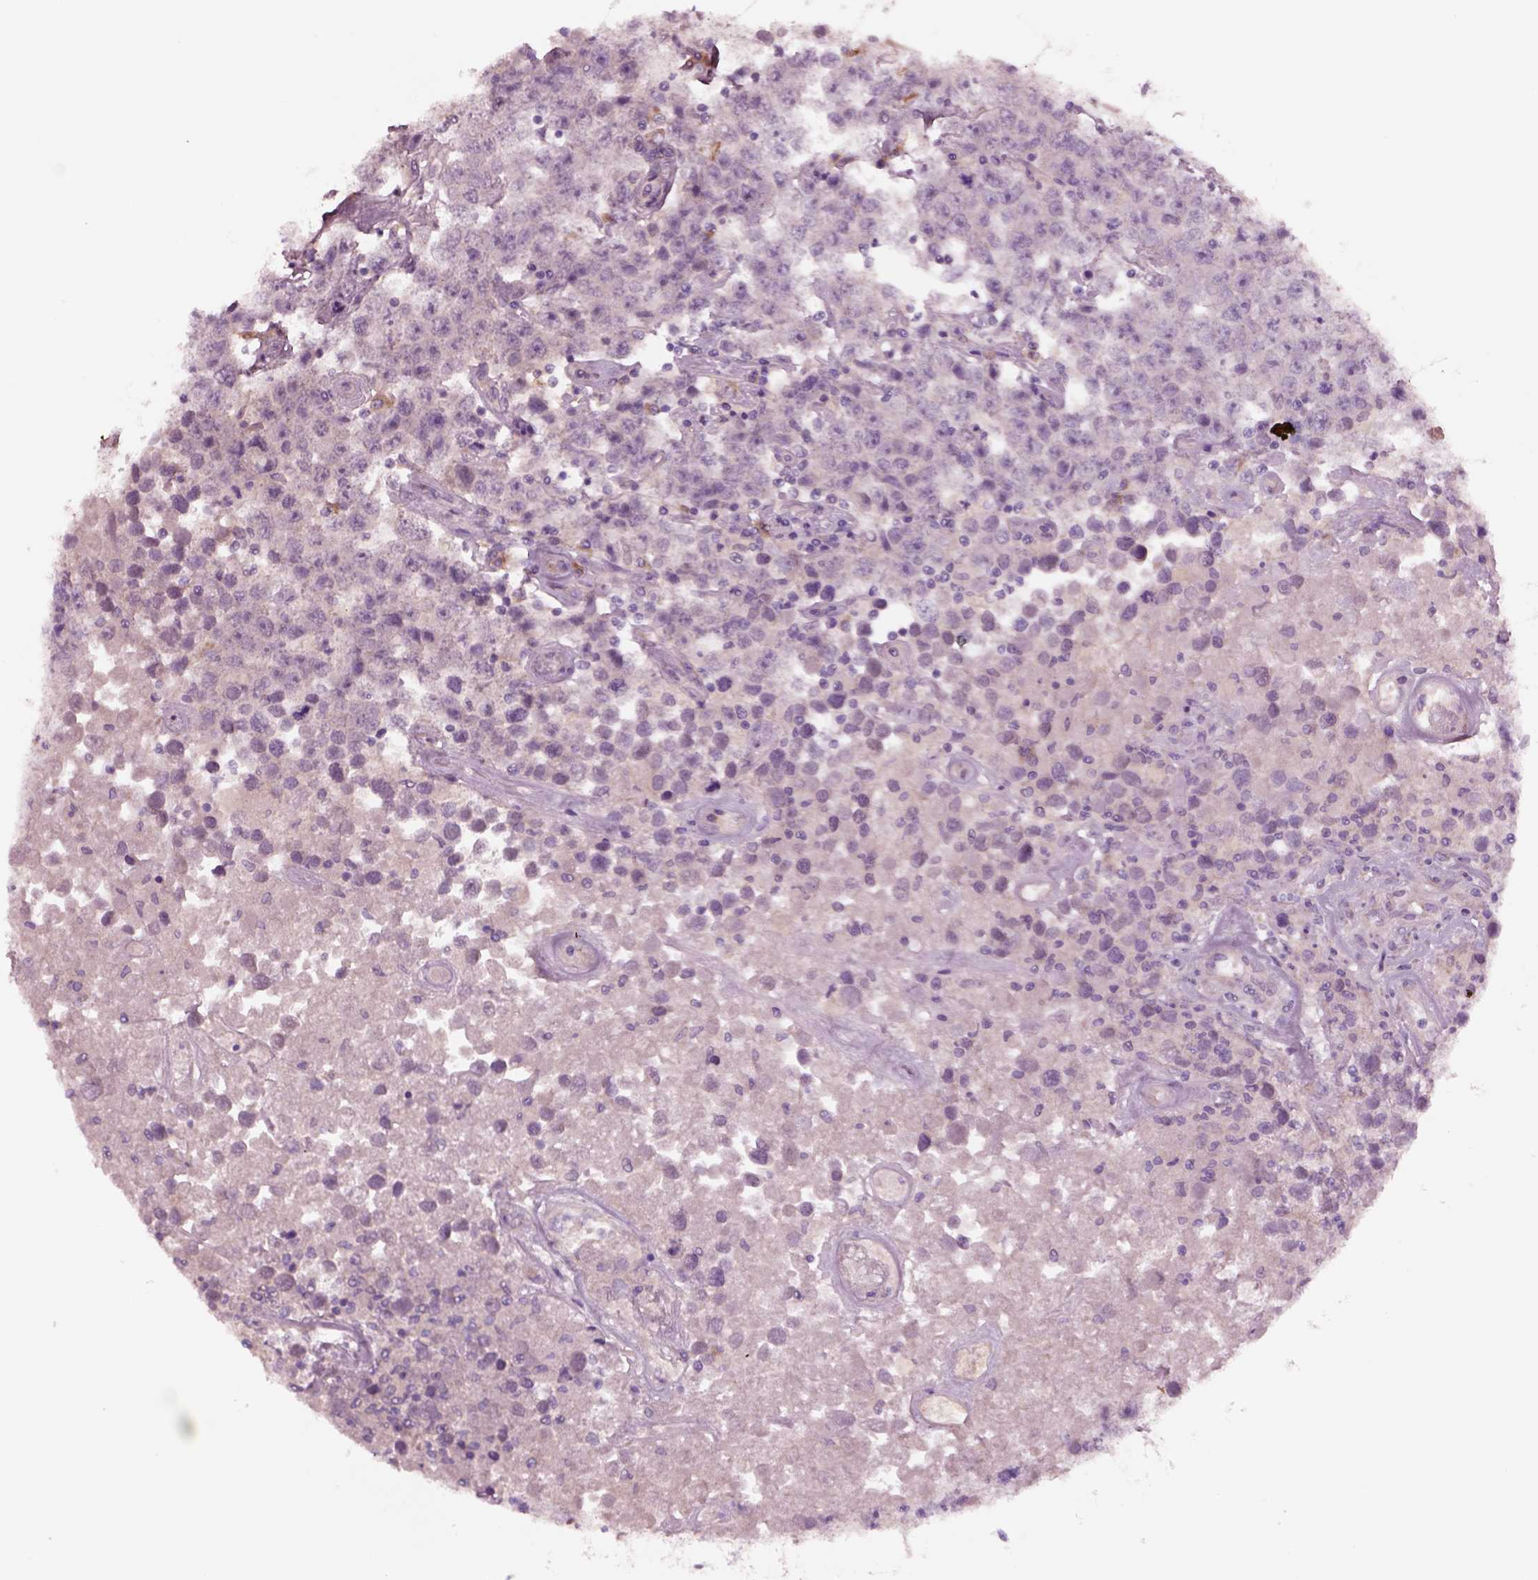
{"staining": {"intensity": "negative", "quantity": "none", "location": "none"}, "tissue": "testis cancer", "cell_type": "Tumor cells", "image_type": "cancer", "snomed": [{"axis": "morphology", "description": "Seminoma, NOS"}, {"axis": "topography", "description": "Testis"}], "caption": "IHC of human testis cancer (seminoma) displays no expression in tumor cells.", "gene": "HTR1B", "patient": {"sex": "male", "age": 52}}